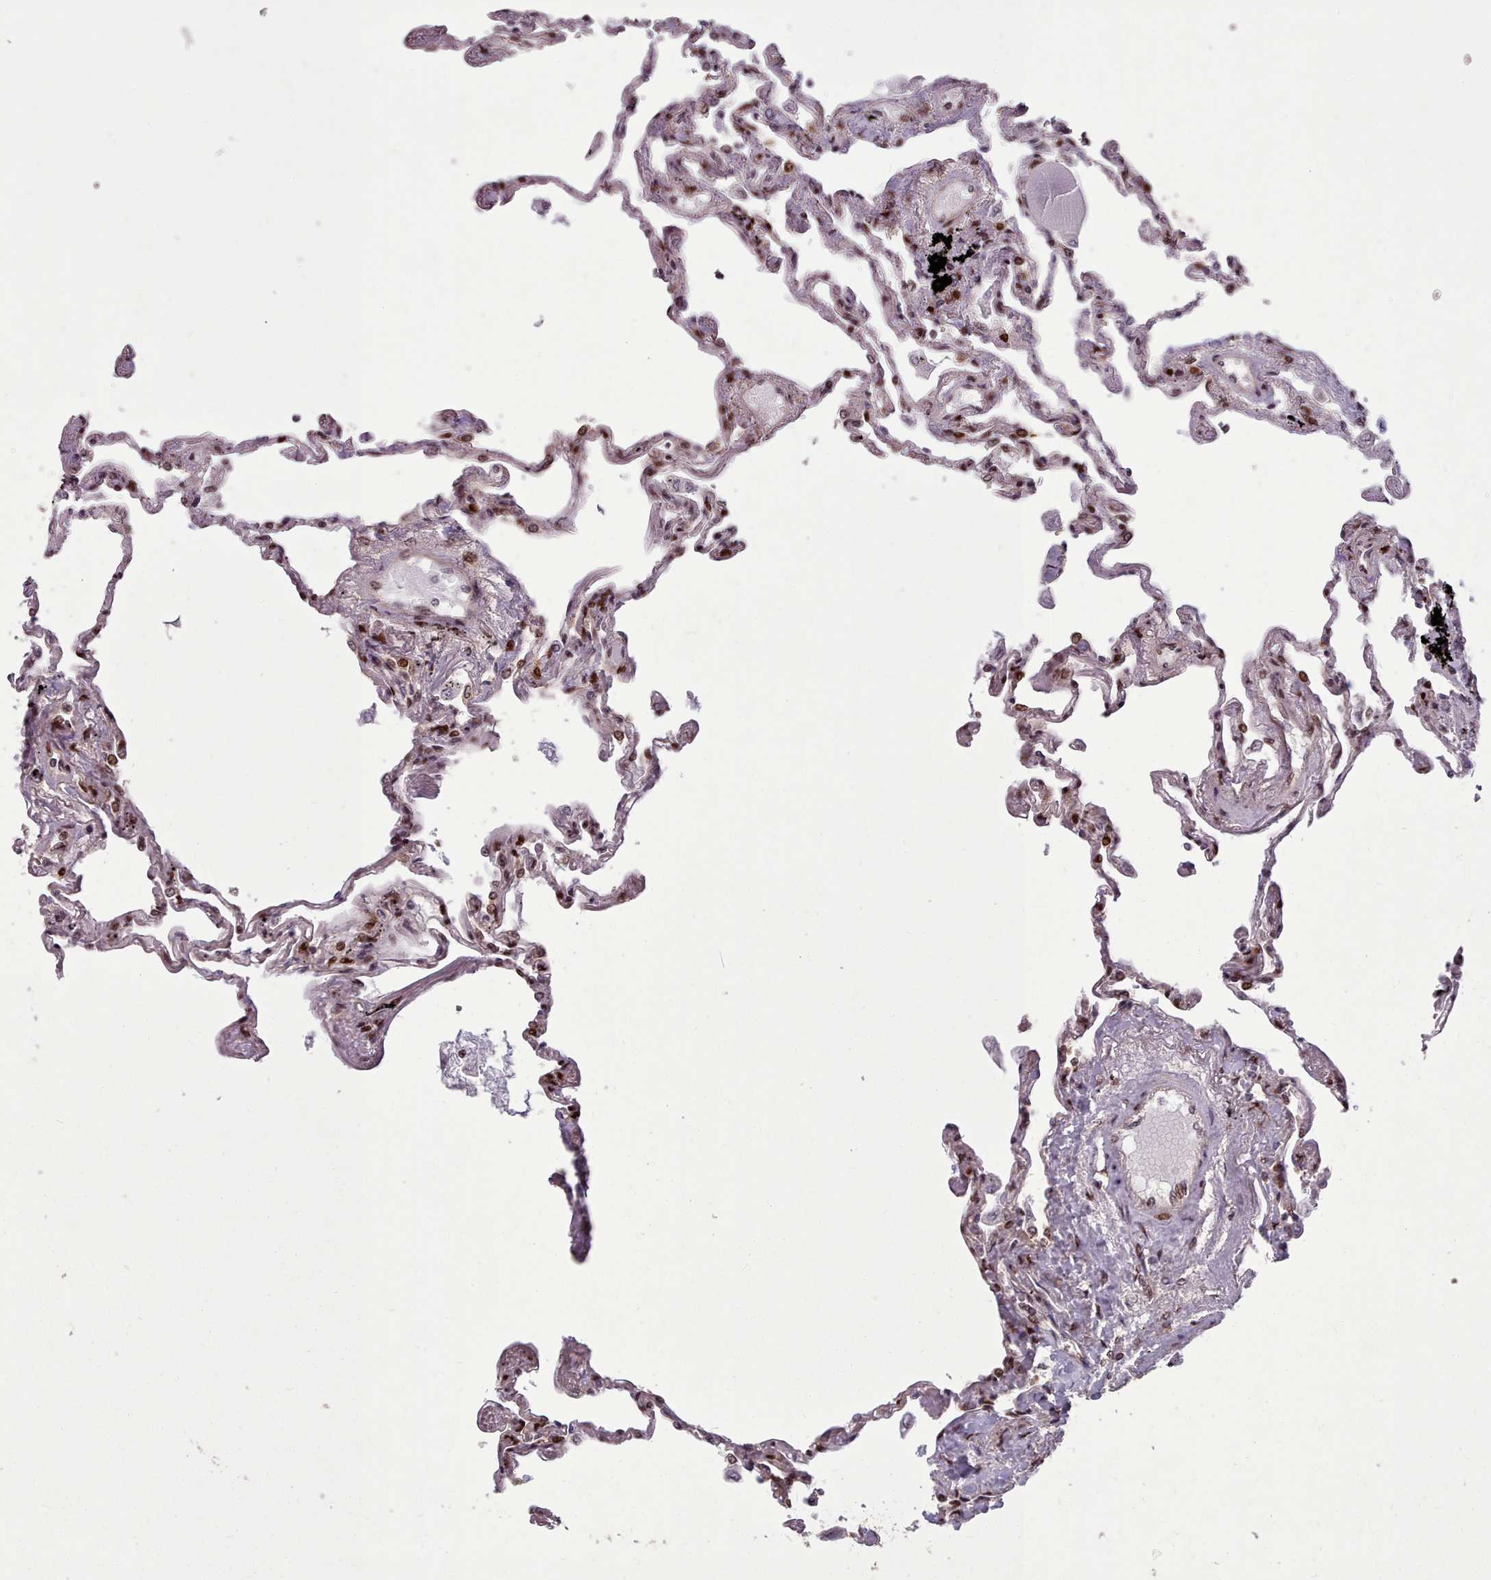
{"staining": {"intensity": "moderate", "quantity": ">75%", "location": "nuclear"}, "tissue": "lung", "cell_type": "Alveolar cells", "image_type": "normal", "snomed": [{"axis": "morphology", "description": "Normal tissue, NOS"}, {"axis": "topography", "description": "Lung"}], "caption": "Protein expression analysis of unremarkable lung reveals moderate nuclear staining in approximately >75% of alveolar cells.", "gene": "ENSA", "patient": {"sex": "female", "age": 67}}